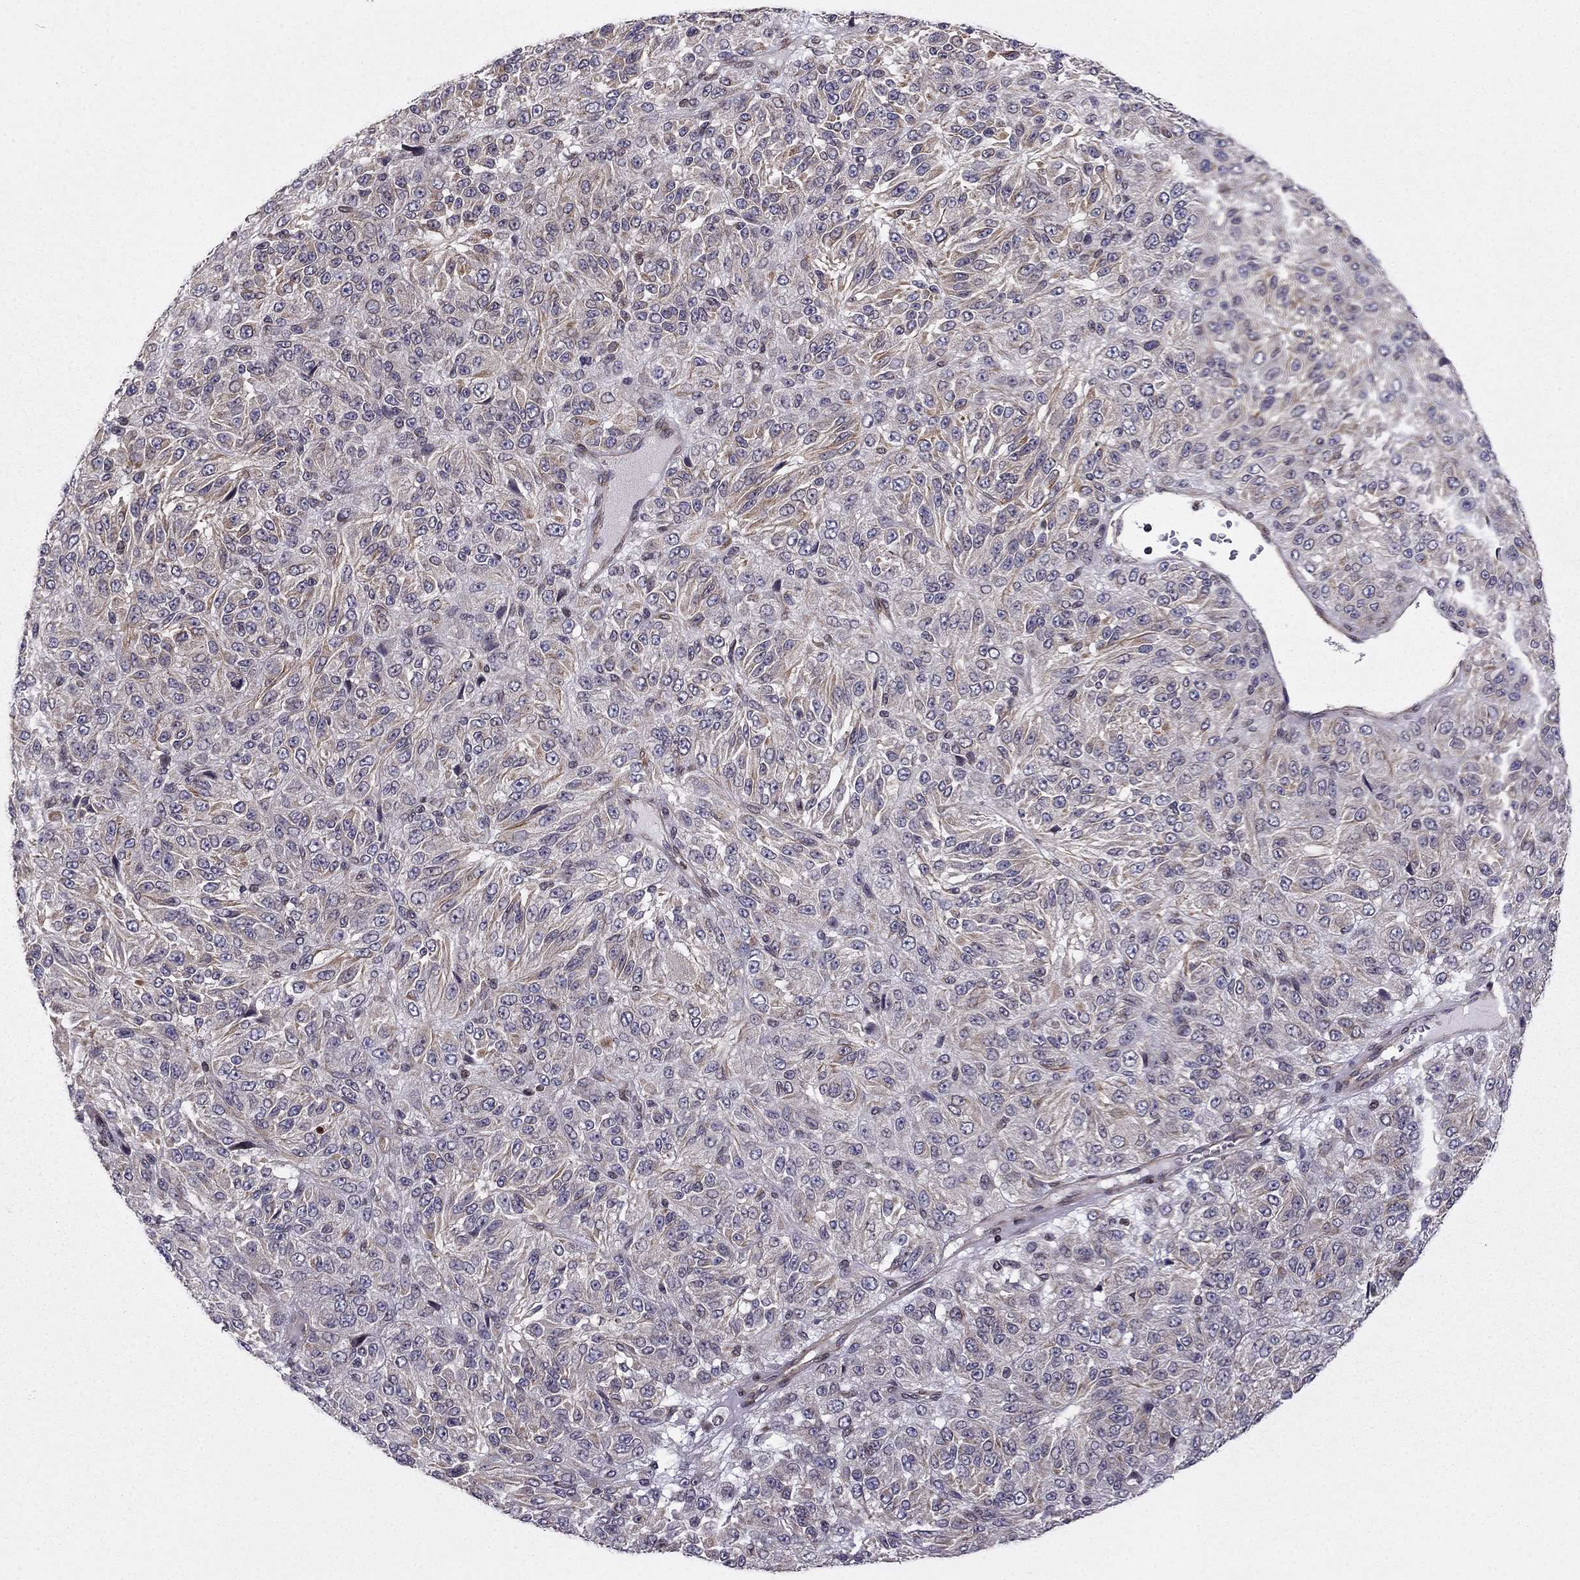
{"staining": {"intensity": "negative", "quantity": "none", "location": "none"}, "tissue": "melanoma", "cell_type": "Tumor cells", "image_type": "cancer", "snomed": [{"axis": "morphology", "description": "Malignant melanoma, Metastatic site"}, {"axis": "topography", "description": "Brain"}], "caption": "Tumor cells show no significant staining in malignant melanoma (metastatic site).", "gene": "CDC42BPA", "patient": {"sex": "female", "age": 56}}